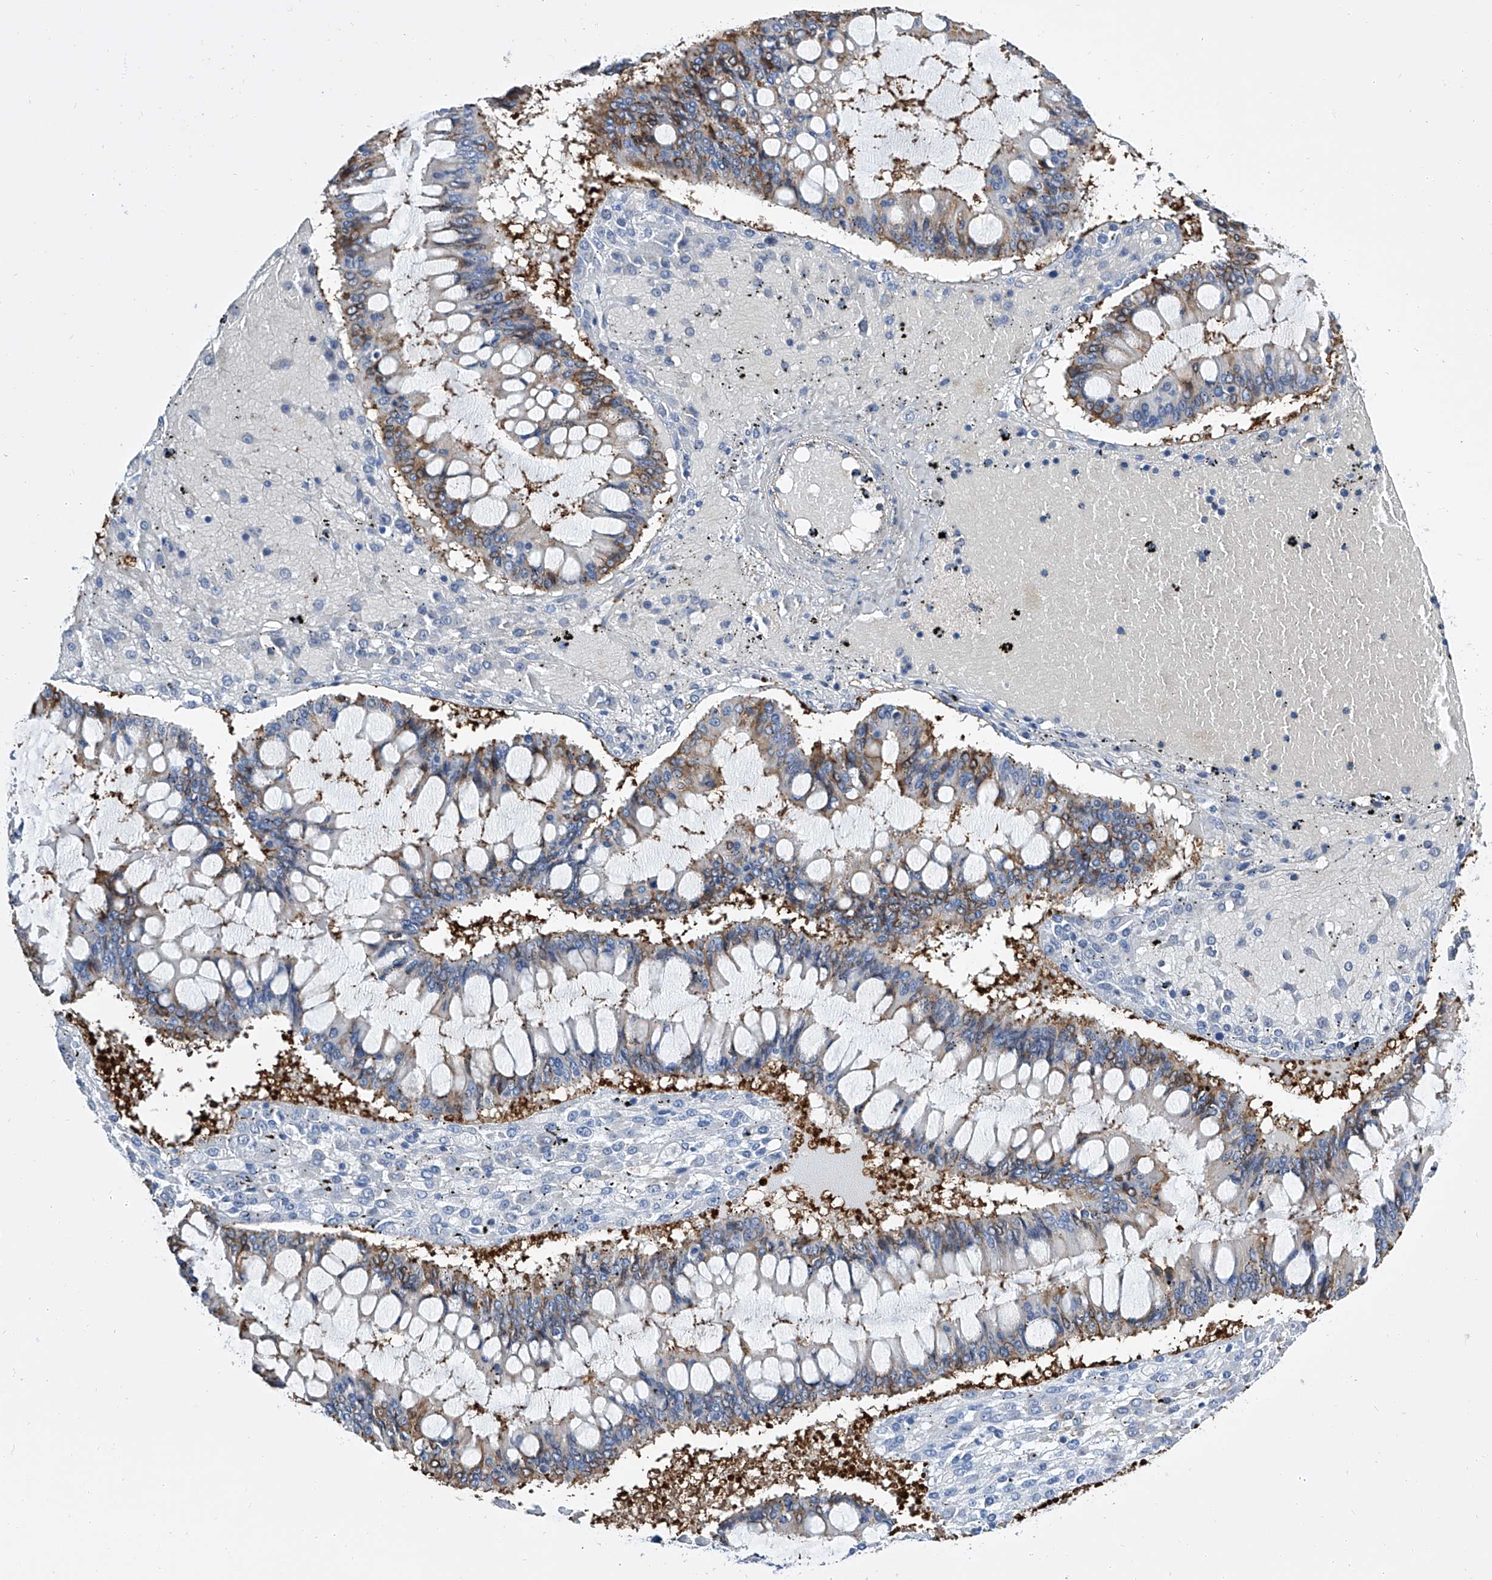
{"staining": {"intensity": "negative", "quantity": "none", "location": "none"}, "tissue": "ovarian cancer", "cell_type": "Tumor cells", "image_type": "cancer", "snomed": [{"axis": "morphology", "description": "Cystadenocarcinoma, mucinous, NOS"}, {"axis": "topography", "description": "Ovary"}], "caption": "Tumor cells show no significant expression in ovarian cancer.", "gene": "GPT", "patient": {"sex": "female", "age": 73}}